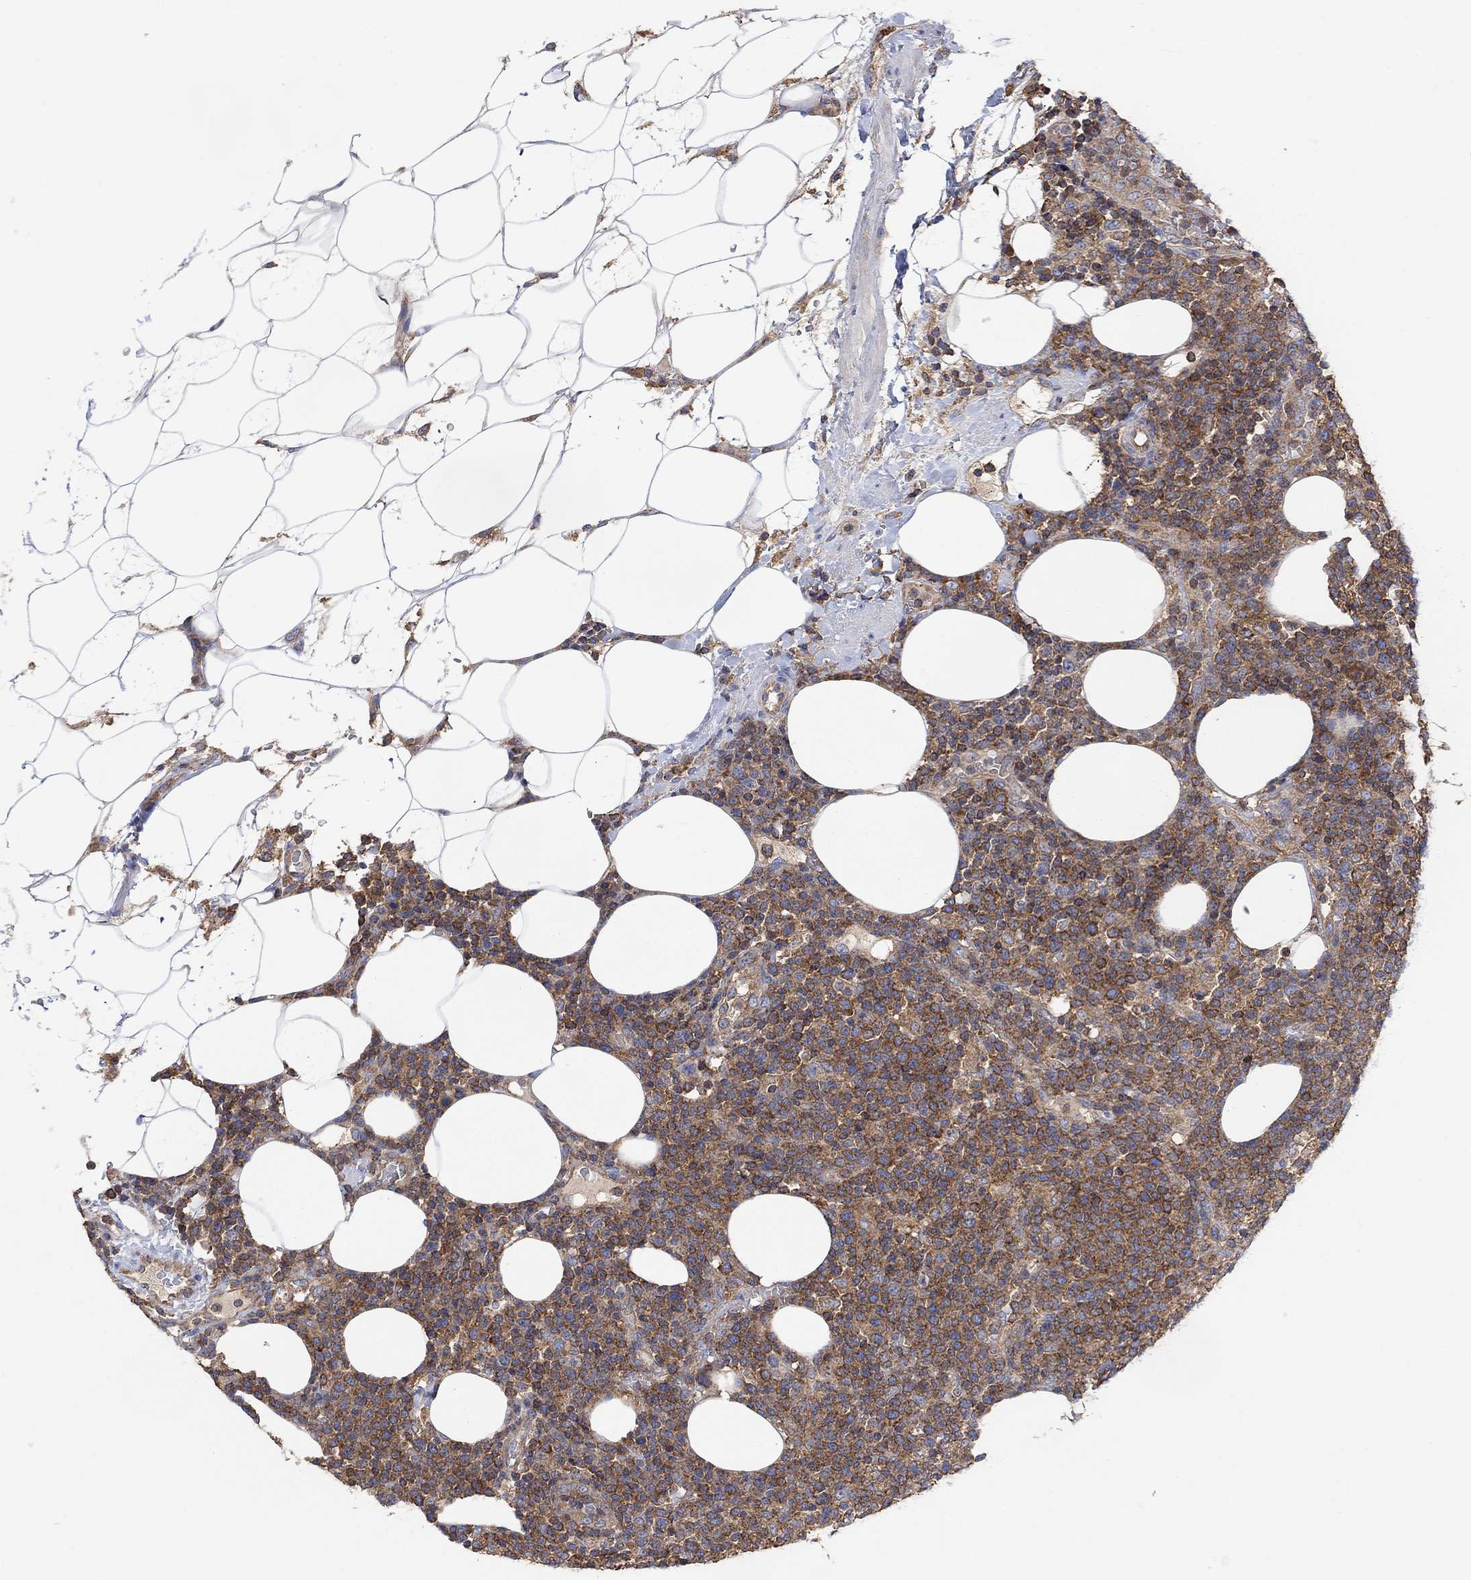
{"staining": {"intensity": "moderate", "quantity": ">75%", "location": "cytoplasmic/membranous"}, "tissue": "lymphoma", "cell_type": "Tumor cells", "image_type": "cancer", "snomed": [{"axis": "morphology", "description": "Malignant lymphoma, non-Hodgkin's type, High grade"}, {"axis": "topography", "description": "Lymph node"}], "caption": "IHC (DAB (3,3'-diaminobenzidine)) staining of lymphoma exhibits moderate cytoplasmic/membranous protein positivity in approximately >75% of tumor cells.", "gene": "BLOC1S3", "patient": {"sex": "male", "age": 61}}